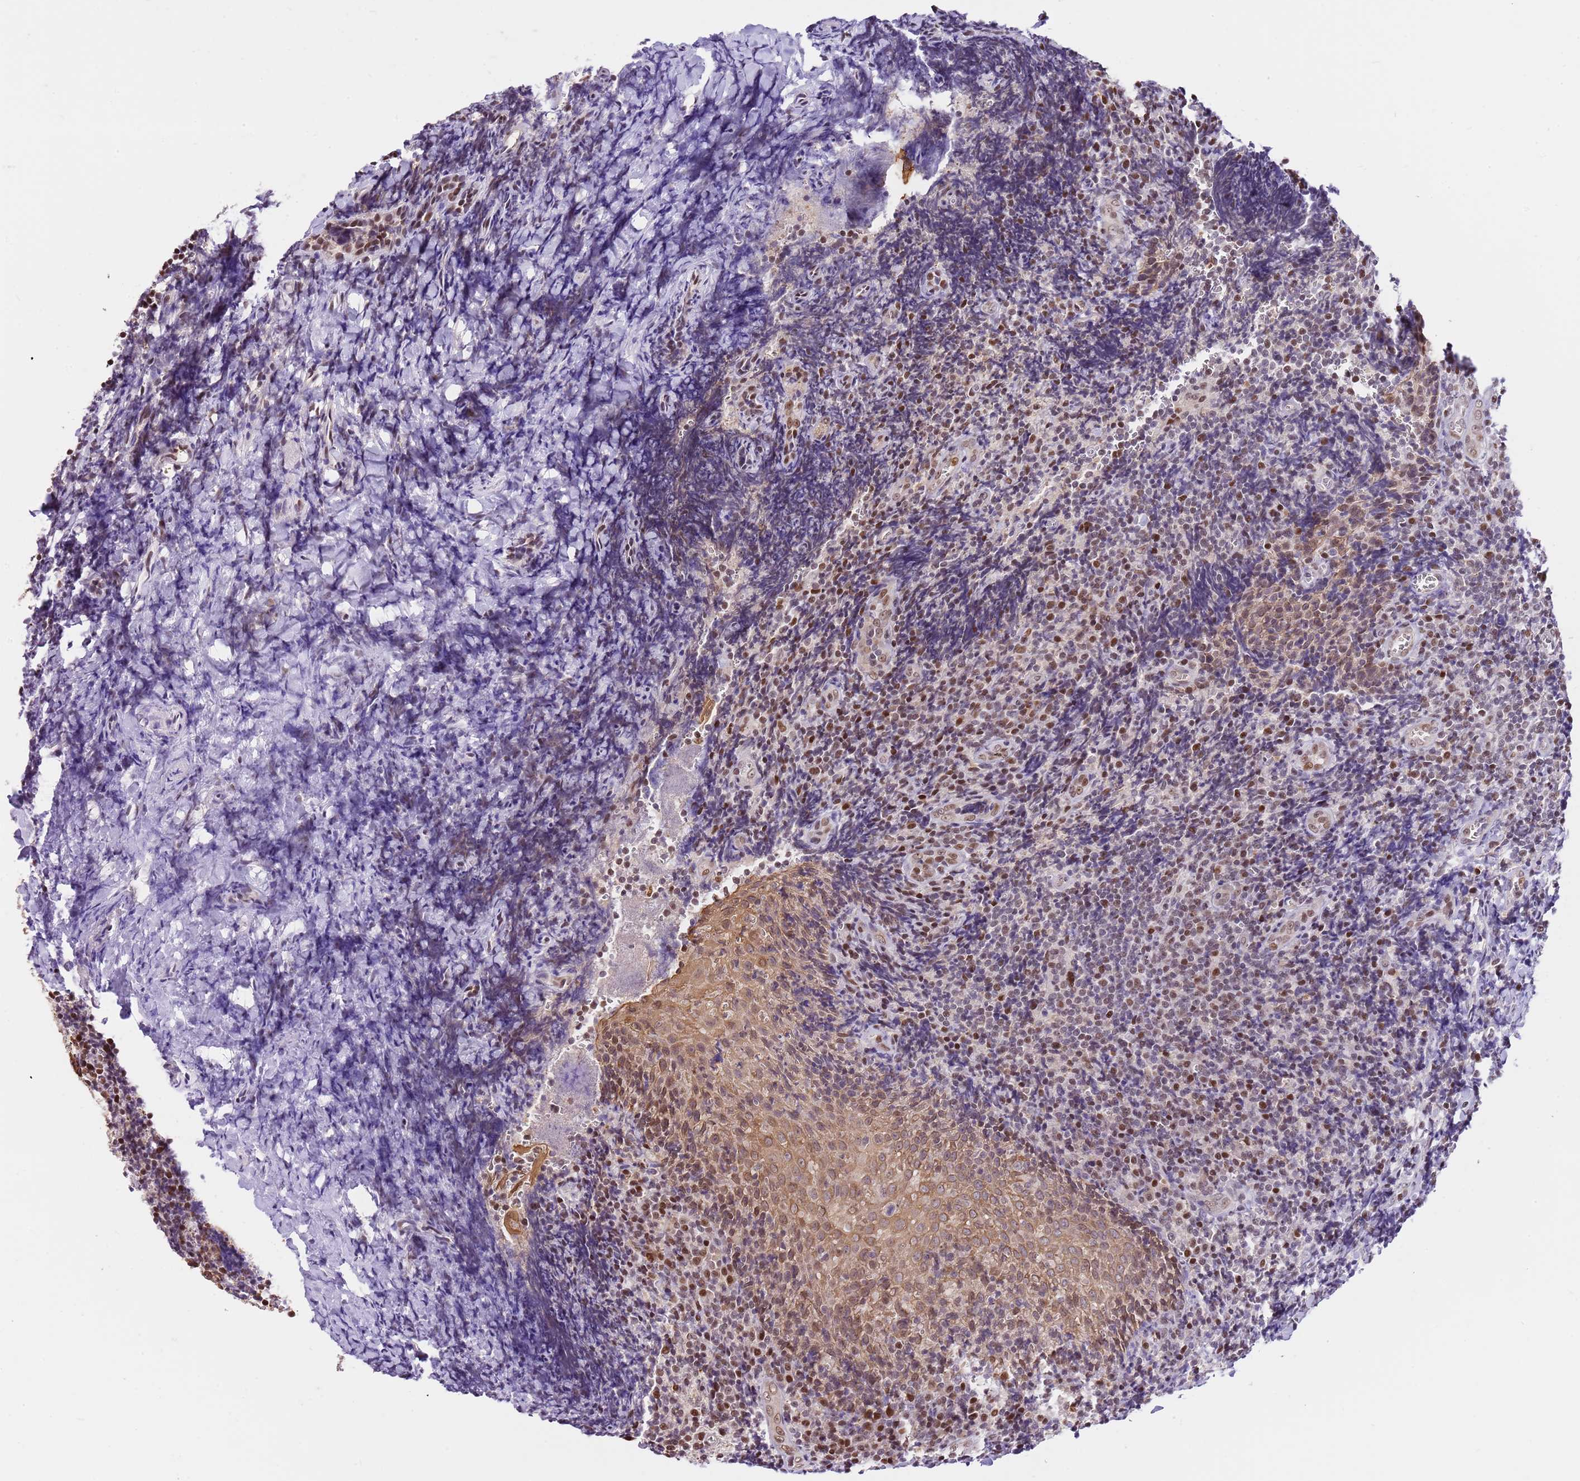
{"staining": {"intensity": "moderate", "quantity": "25%-75%", "location": "nuclear"}, "tissue": "tonsil", "cell_type": "Germinal center cells", "image_type": "normal", "snomed": [{"axis": "morphology", "description": "Normal tissue, NOS"}, {"axis": "topography", "description": "Tonsil"}], "caption": "IHC micrograph of normal tonsil: tonsil stained using immunohistochemistry reveals medium levels of moderate protein expression localized specifically in the nuclear of germinal center cells, appearing as a nuclear brown color.", "gene": "RFK", "patient": {"sex": "male", "age": 27}}